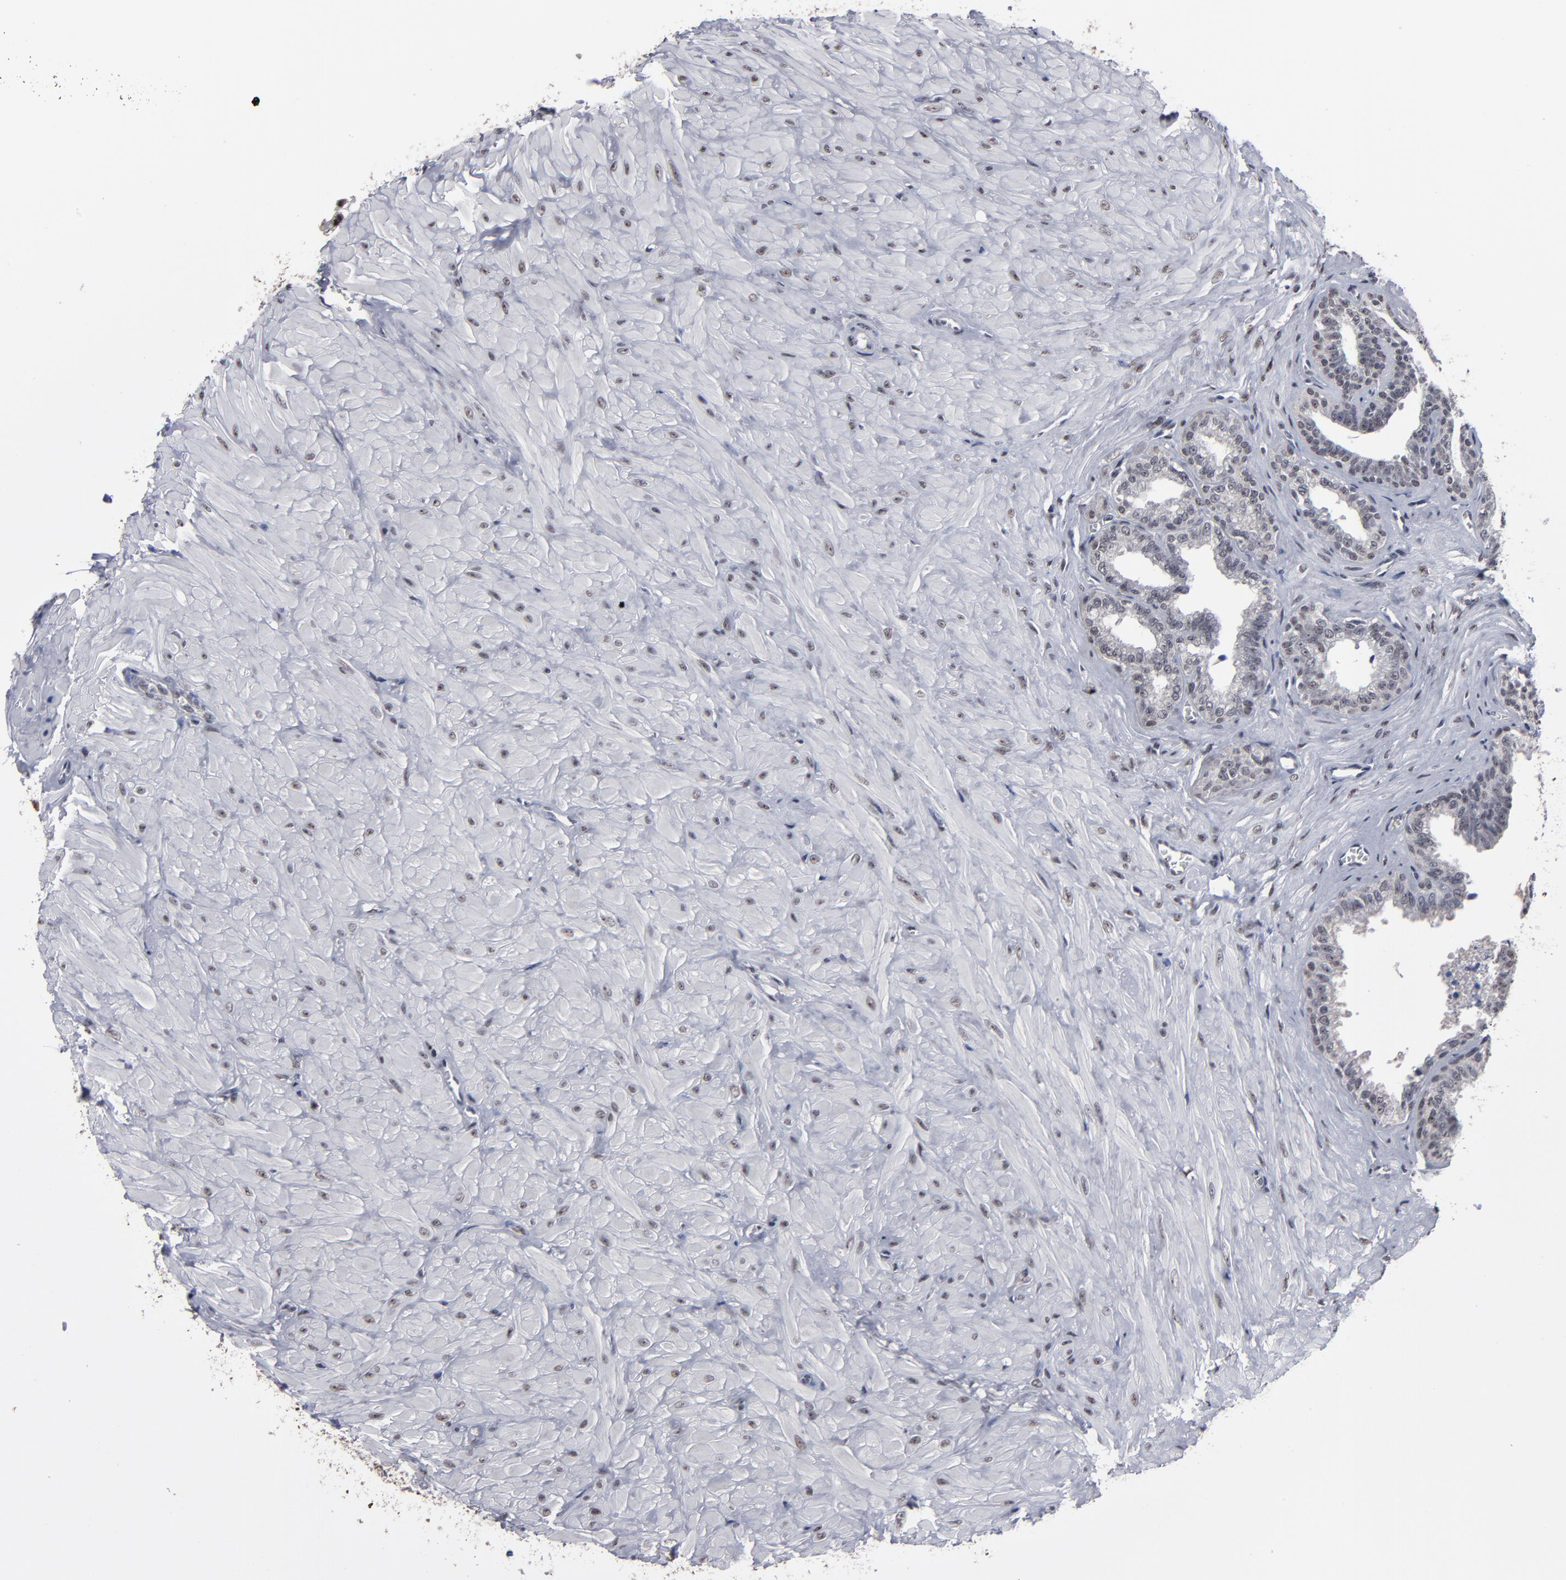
{"staining": {"intensity": "moderate", "quantity": "25%-75%", "location": "nuclear"}, "tissue": "seminal vesicle", "cell_type": "Glandular cells", "image_type": "normal", "snomed": [{"axis": "morphology", "description": "Normal tissue, NOS"}, {"axis": "topography", "description": "Seminal veicle"}], "caption": "Immunohistochemical staining of unremarkable seminal vesicle demonstrates medium levels of moderate nuclear staining in approximately 25%-75% of glandular cells. The protein is shown in brown color, while the nuclei are stained blue.", "gene": "SSRP1", "patient": {"sex": "male", "age": 26}}